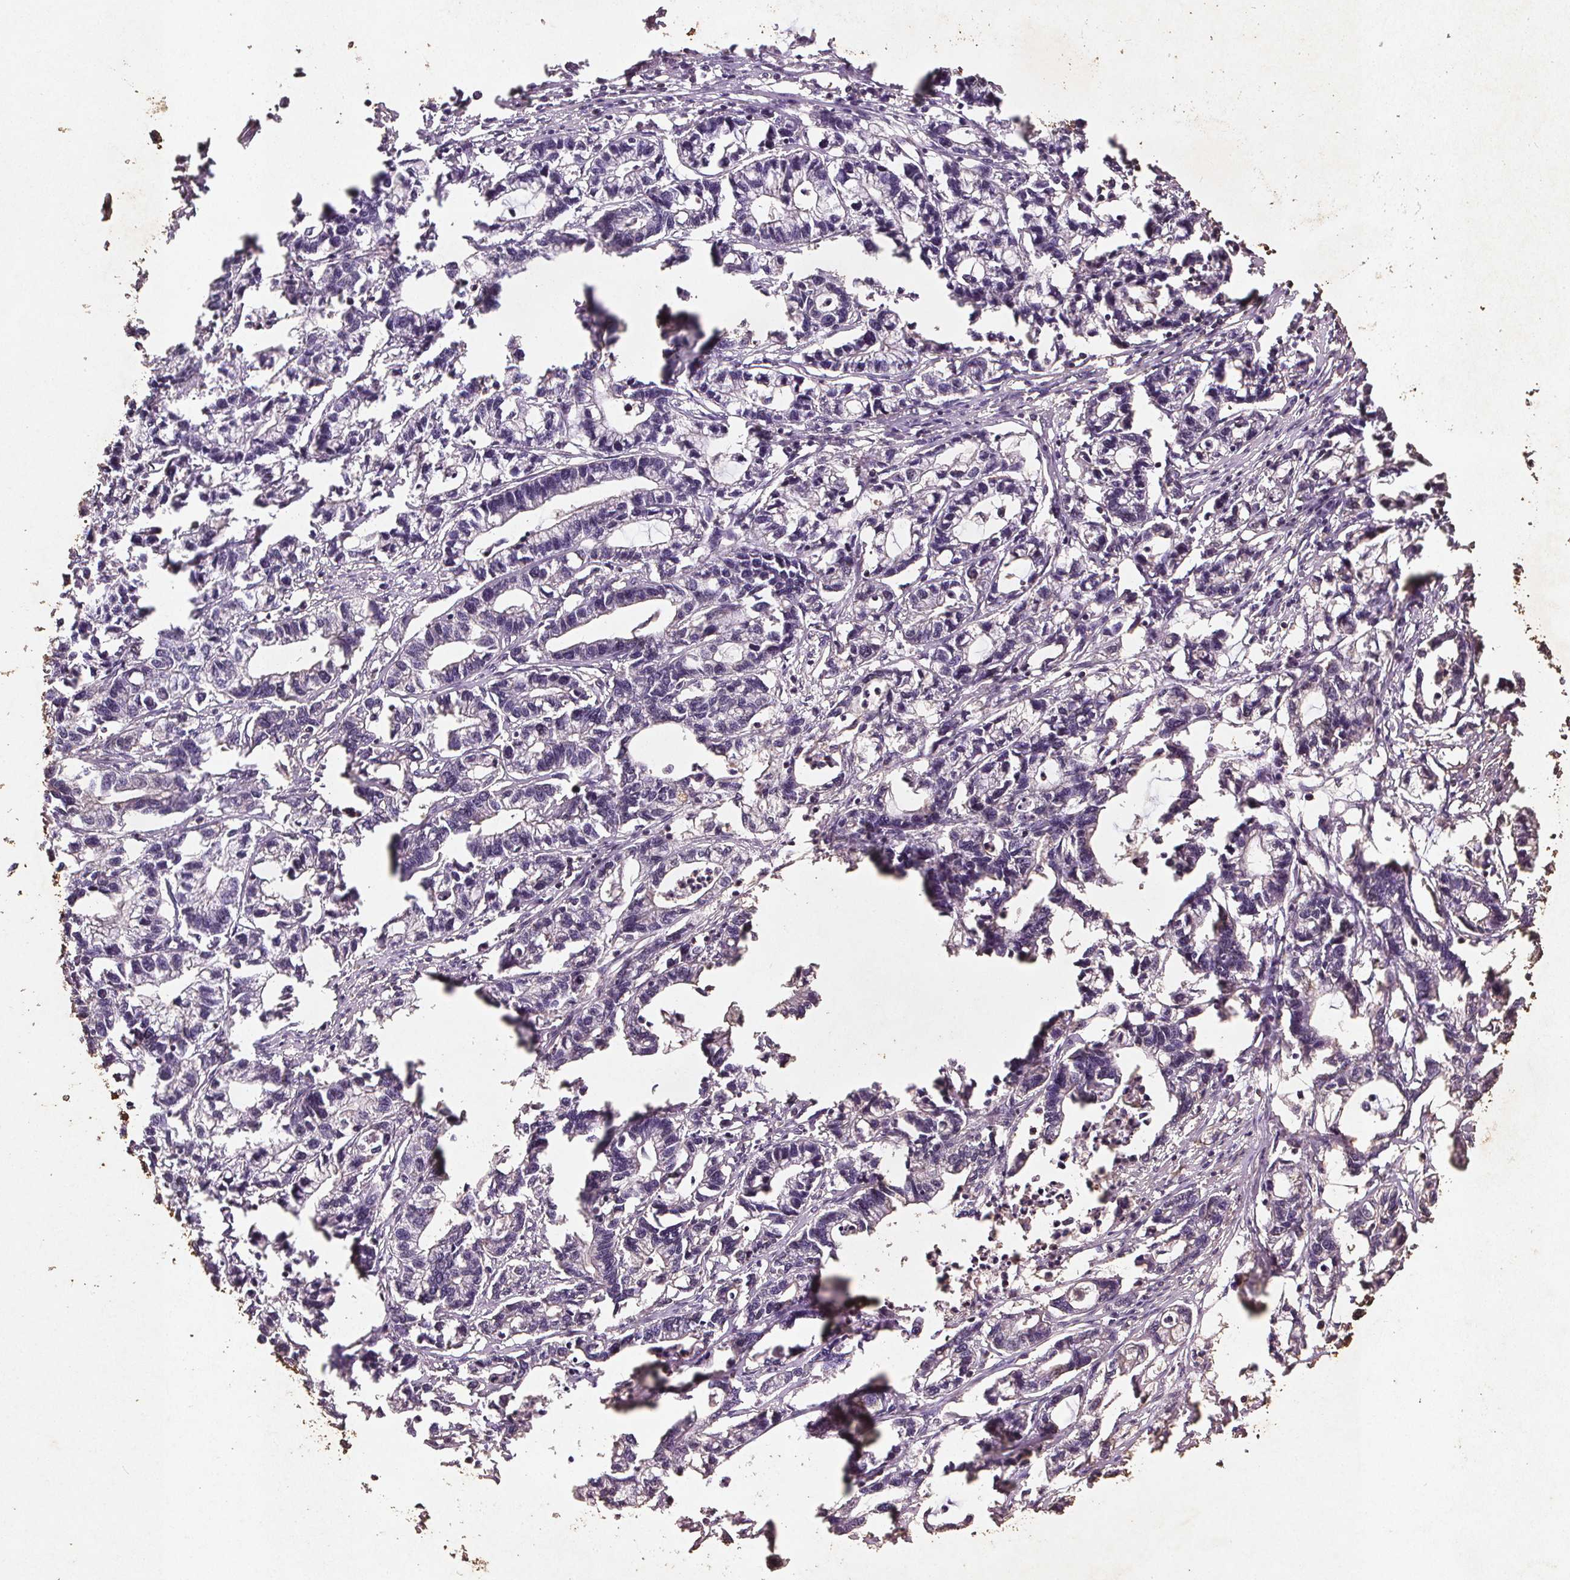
{"staining": {"intensity": "negative", "quantity": "none", "location": "none"}, "tissue": "stomach cancer", "cell_type": "Tumor cells", "image_type": "cancer", "snomed": [{"axis": "morphology", "description": "Adenocarcinoma, NOS"}, {"axis": "topography", "description": "Stomach"}], "caption": "A high-resolution photomicrograph shows immunohistochemistry staining of stomach adenocarcinoma, which reveals no significant positivity in tumor cells.", "gene": "C19orf84", "patient": {"sex": "male", "age": 83}}